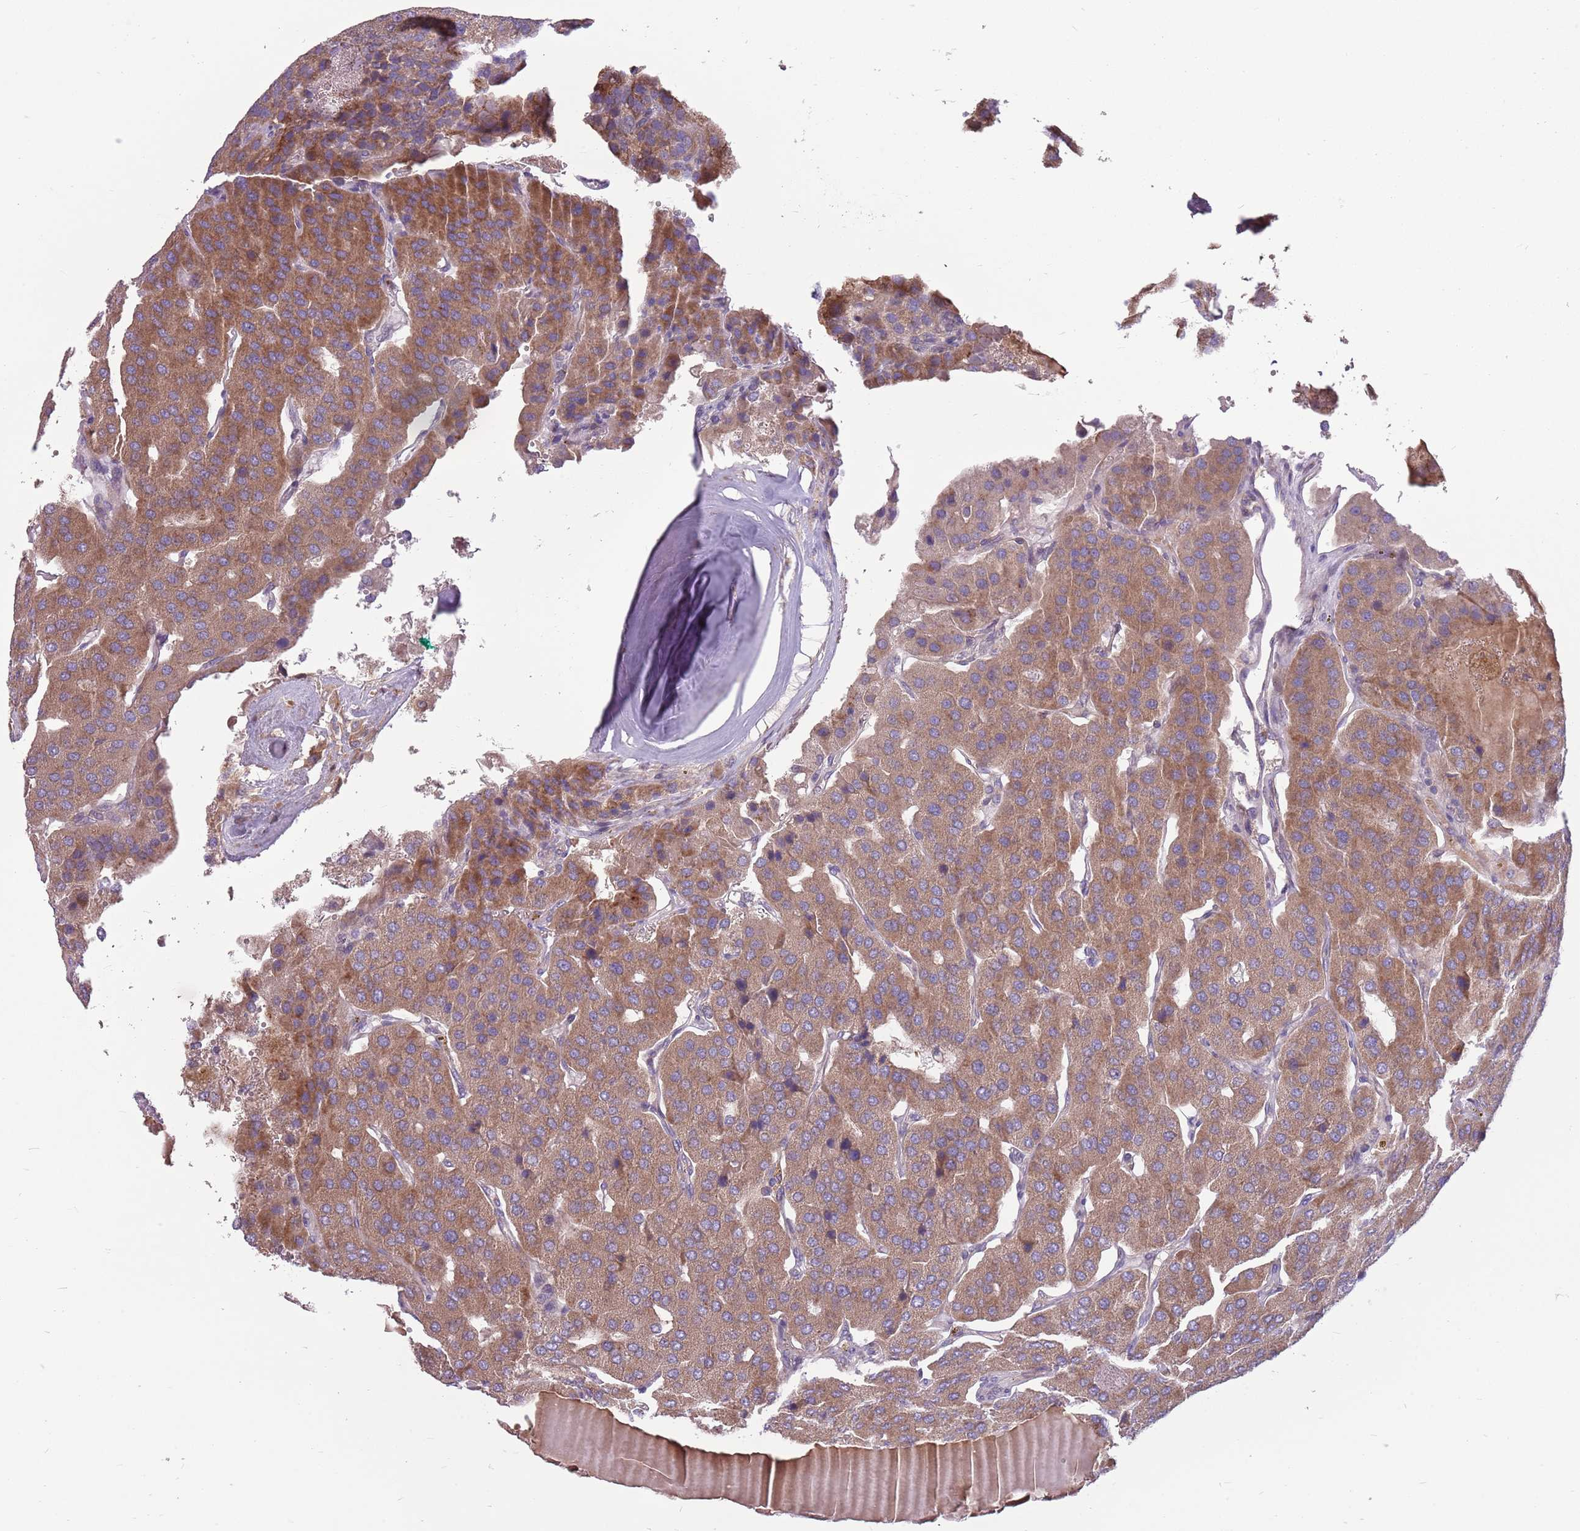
{"staining": {"intensity": "moderate", "quantity": ">75%", "location": "cytoplasmic/membranous"}, "tissue": "parathyroid gland", "cell_type": "Glandular cells", "image_type": "normal", "snomed": [{"axis": "morphology", "description": "Normal tissue, NOS"}, {"axis": "morphology", "description": "Adenoma, NOS"}, {"axis": "topography", "description": "Parathyroid gland"}], "caption": "IHC of benign parathyroid gland demonstrates medium levels of moderate cytoplasmic/membranous staining in about >75% of glandular cells. (brown staining indicates protein expression, while blue staining denotes nuclei).", "gene": "PPP1R27", "patient": {"sex": "female", "age": 86}}